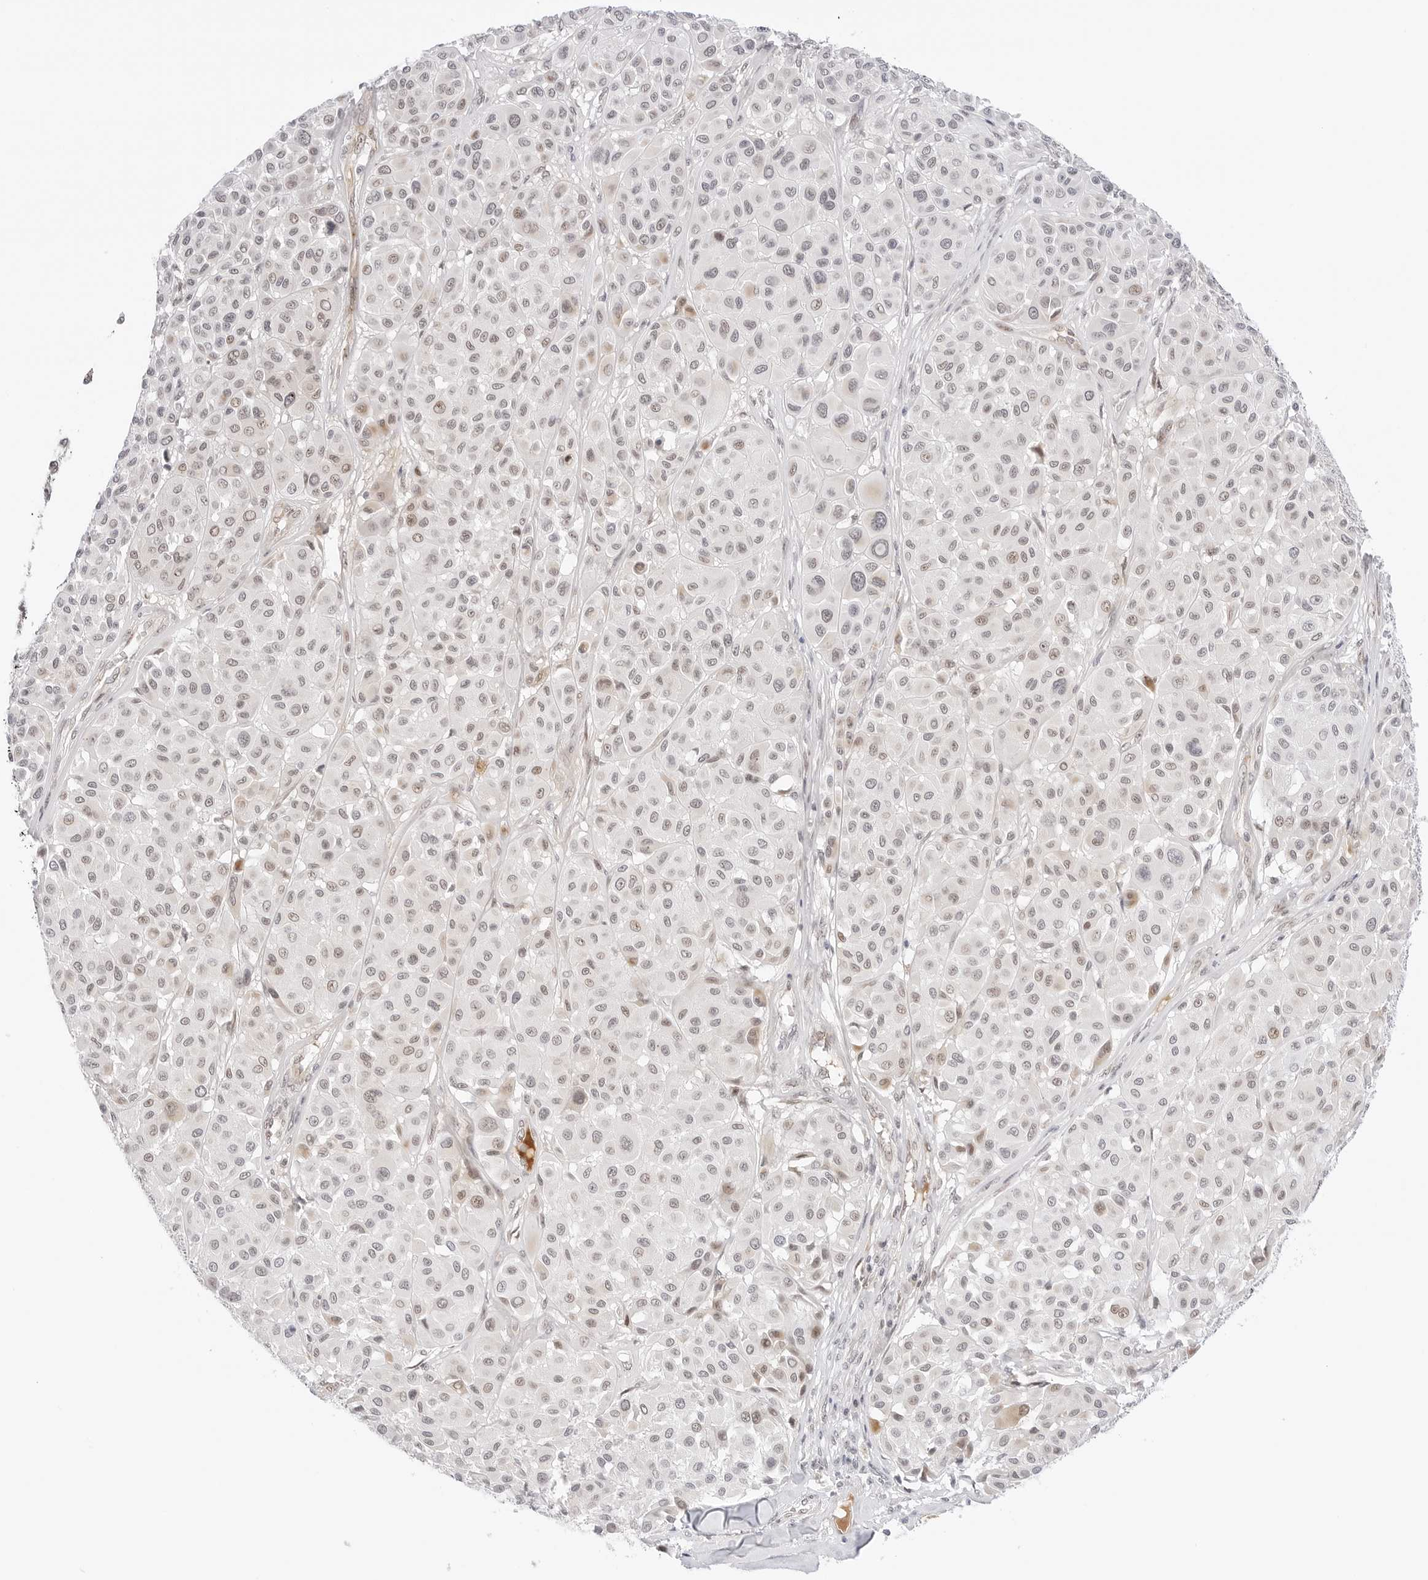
{"staining": {"intensity": "weak", "quantity": "25%-75%", "location": "nuclear"}, "tissue": "melanoma", "cell_type": "Tumor cells", "image_type": "cancer", "snomed": [{"axis": "morphology", "description": "Malignant melanoma, Metastatic site"}, {"axis": "topography", "description": "Soft tissue"}], "caption": "A photomicrograph of human melanoma stained for a protein demonstrates weak nuclear brown staining in tumor cells.", "gene": "HIPK3", "patient": {"sex": "male", "age": 41}}